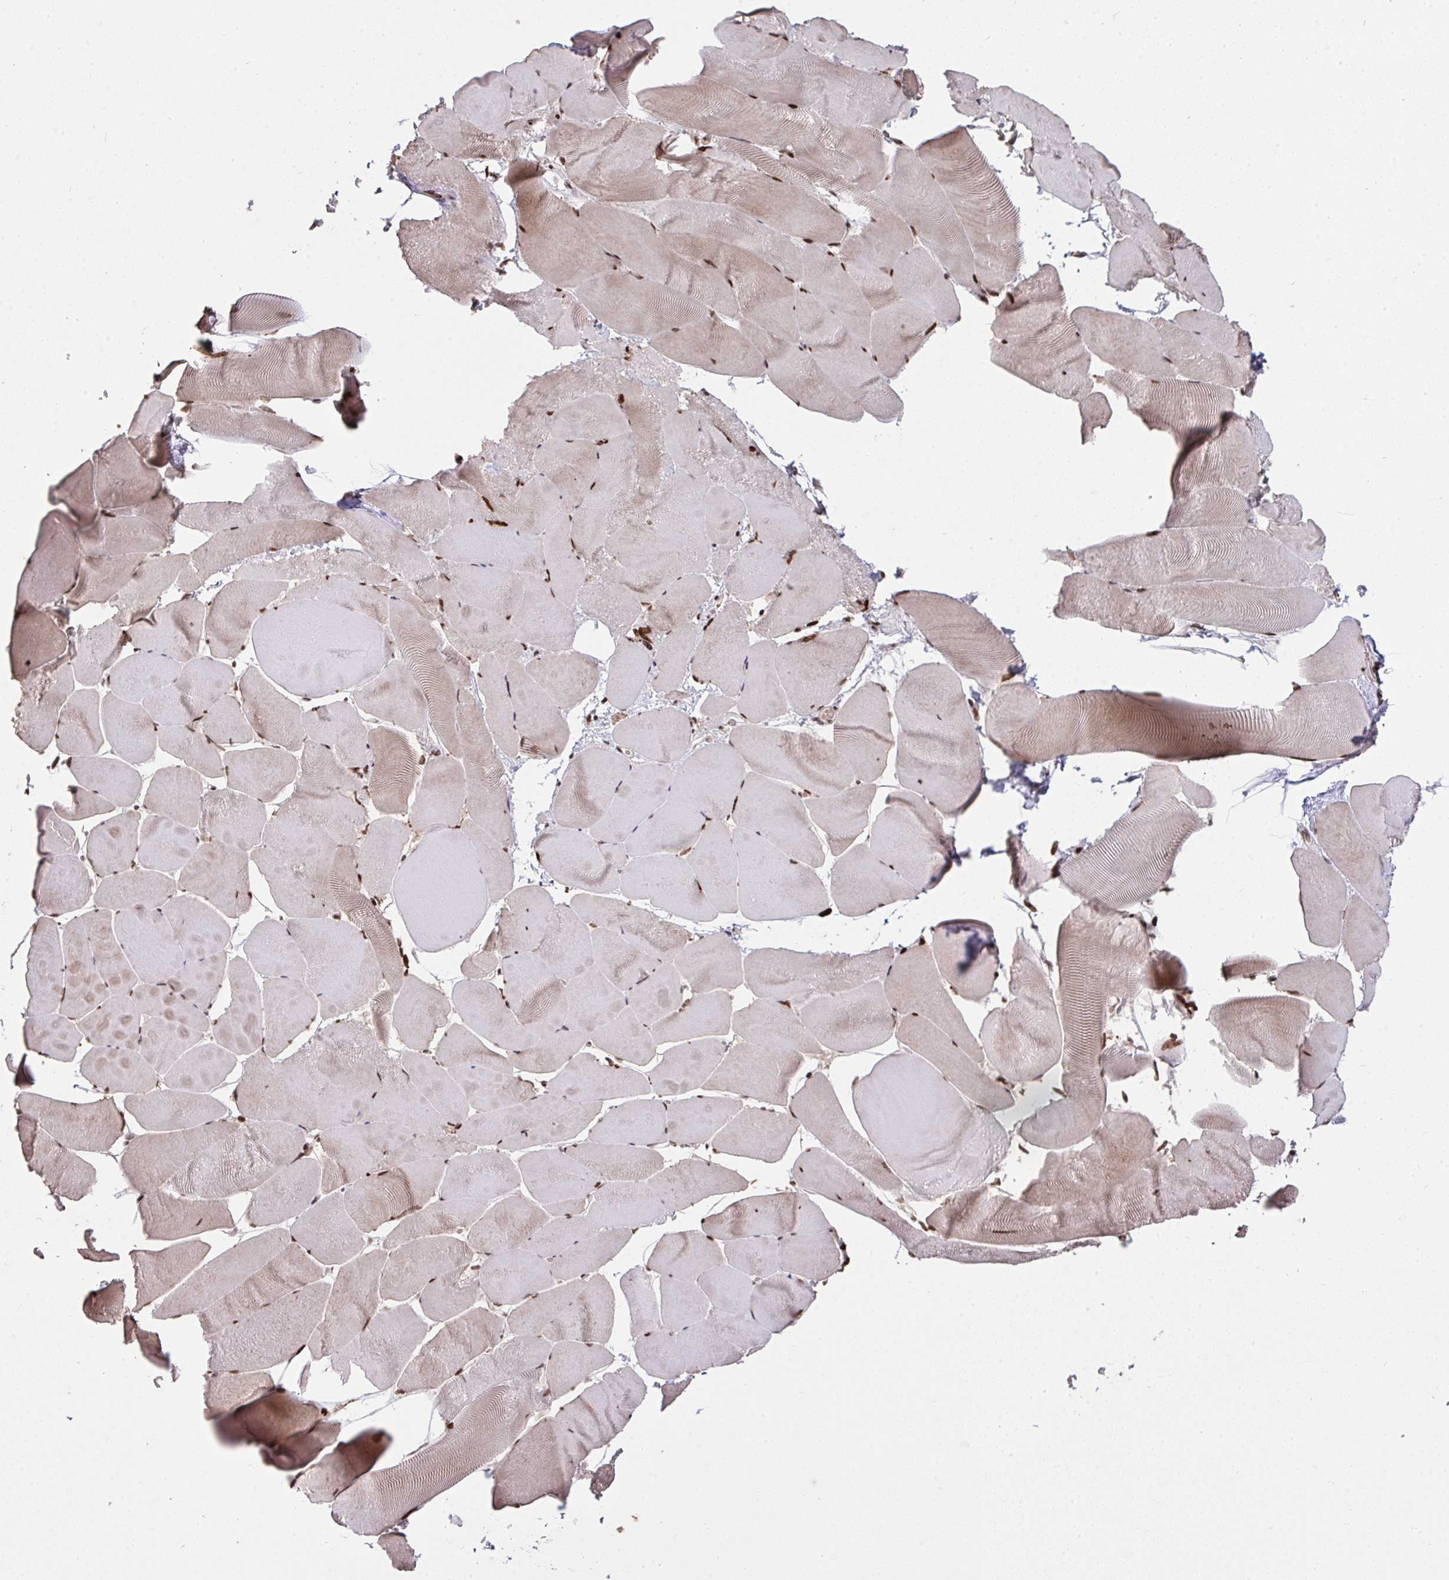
{"staining": {"intensity": "moderate", "quantity": ">75%", "location": "cytoplasmic/membranous,nuclear"}, "tissue": "skeletal muscle", "cell_type": "Myocytes", "image_type": "normal", "snomed": [{"axis": "morphology", "description": "Normal tissue, NOS"}, {"axis": "topography", "description": "Skeletal muscle"}], "caption": "Protein expression analysis of benign human skeletal muscle reveals moderate cytoplasmic/membranous,nuclear positivity in approximately >75% of myocytes. The protein is stained brown, and the nuclei are stained in blue (DAB IHC with brightfield microscopy, high magnification).", "gene": "NIP7", "patient": {"sex": "female", "age": 64}}